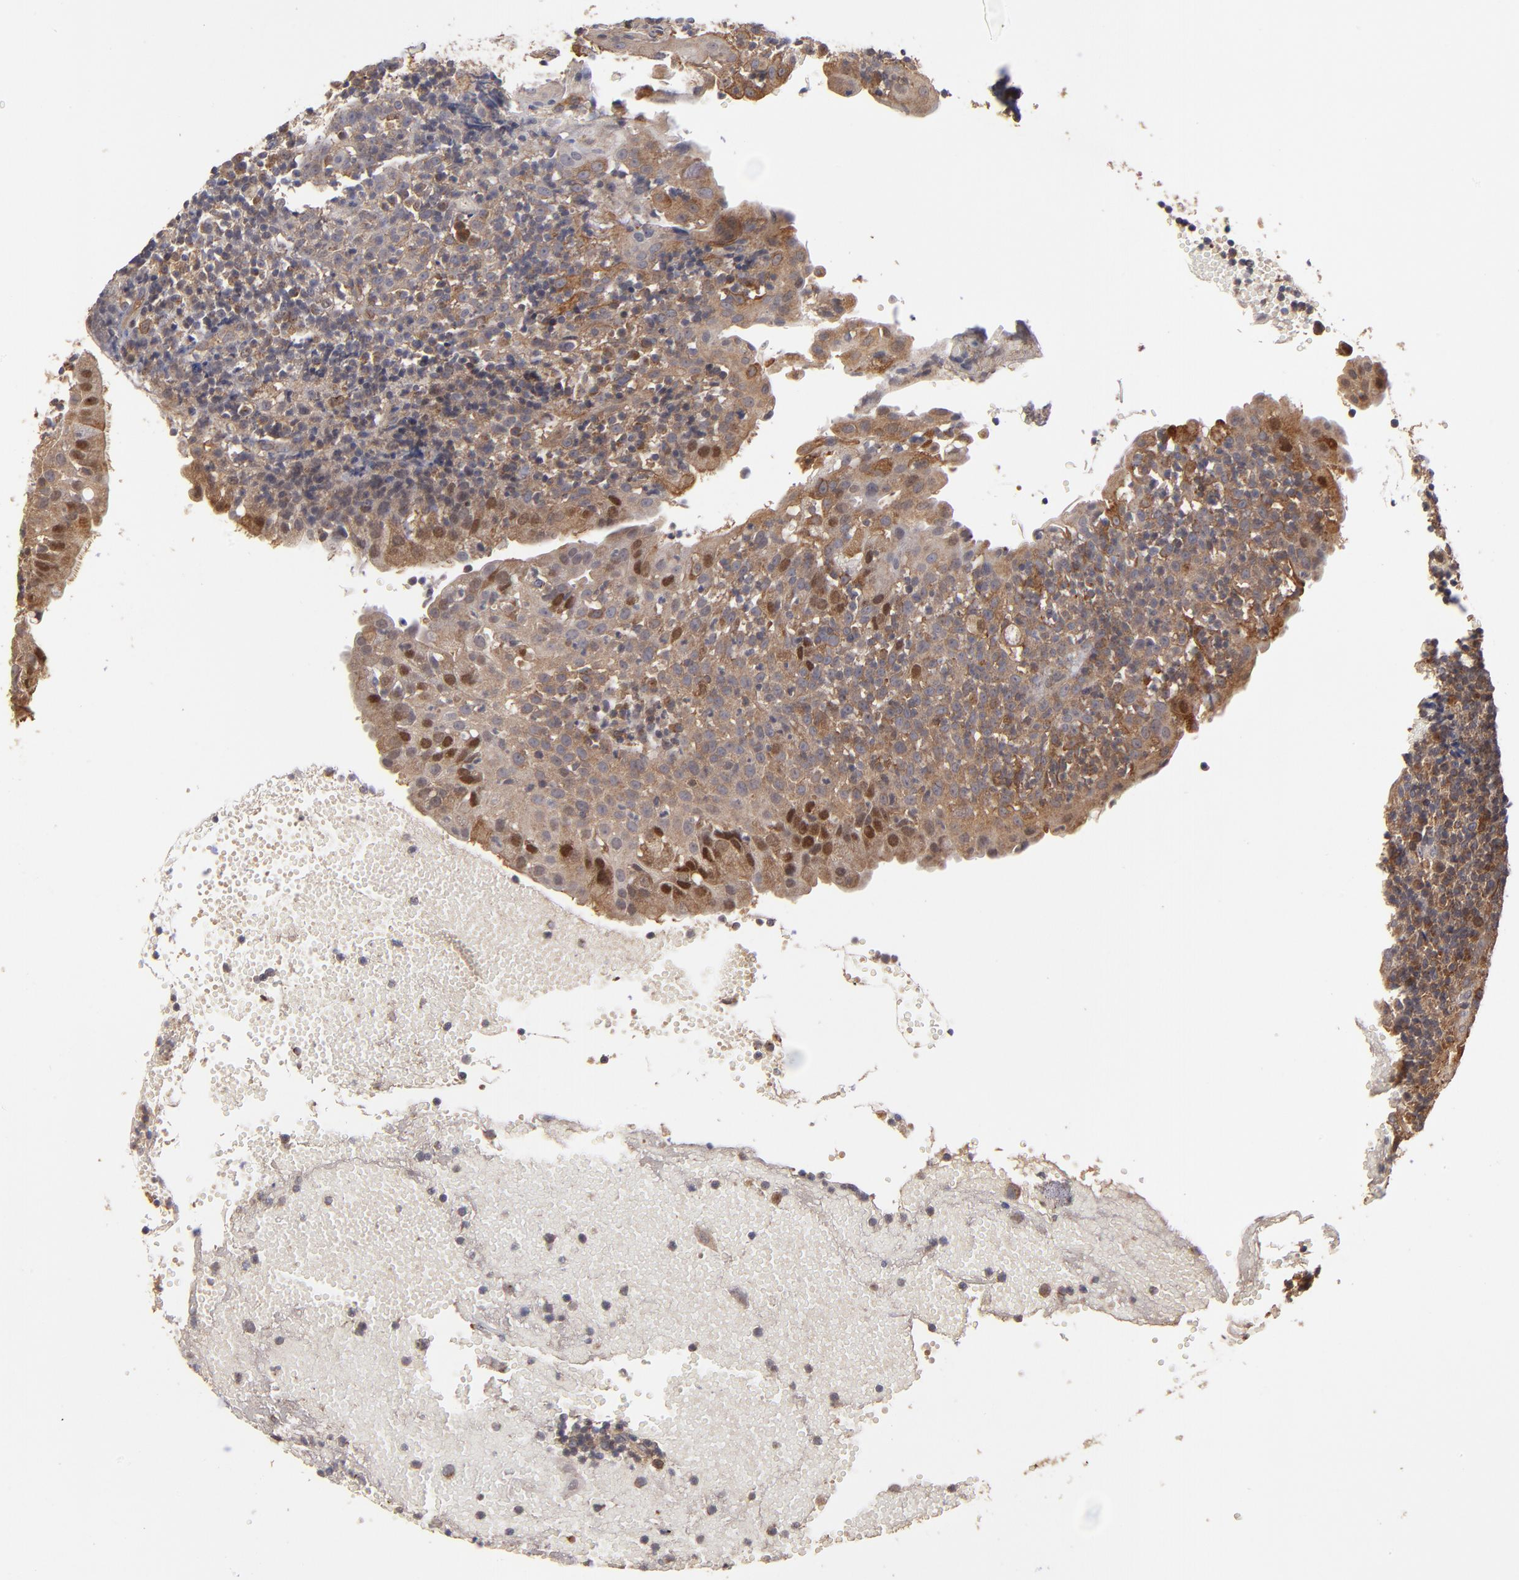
{"staining": {"intensity": "moderate", "quantity": "25%-75%", "location": "cytoplasmic/membranous"}, "tissue": "tonsil", "cell_type": "Germinal center cells", "image_type": "normal", "snomed": [{"axis": "morphology", "description": "Normal tissue, NOS"}, {"axis": "topography", "description": "Tonsil"}], "caption": "Immunohistochemical staining of unremarkable human tonsil reveals moderate cytoplasmic/membranous protein expression in about 25%-75% of germinal center cells.", "gene": "BDKRB1", "patient": {"sex": "female", "age": 40}}